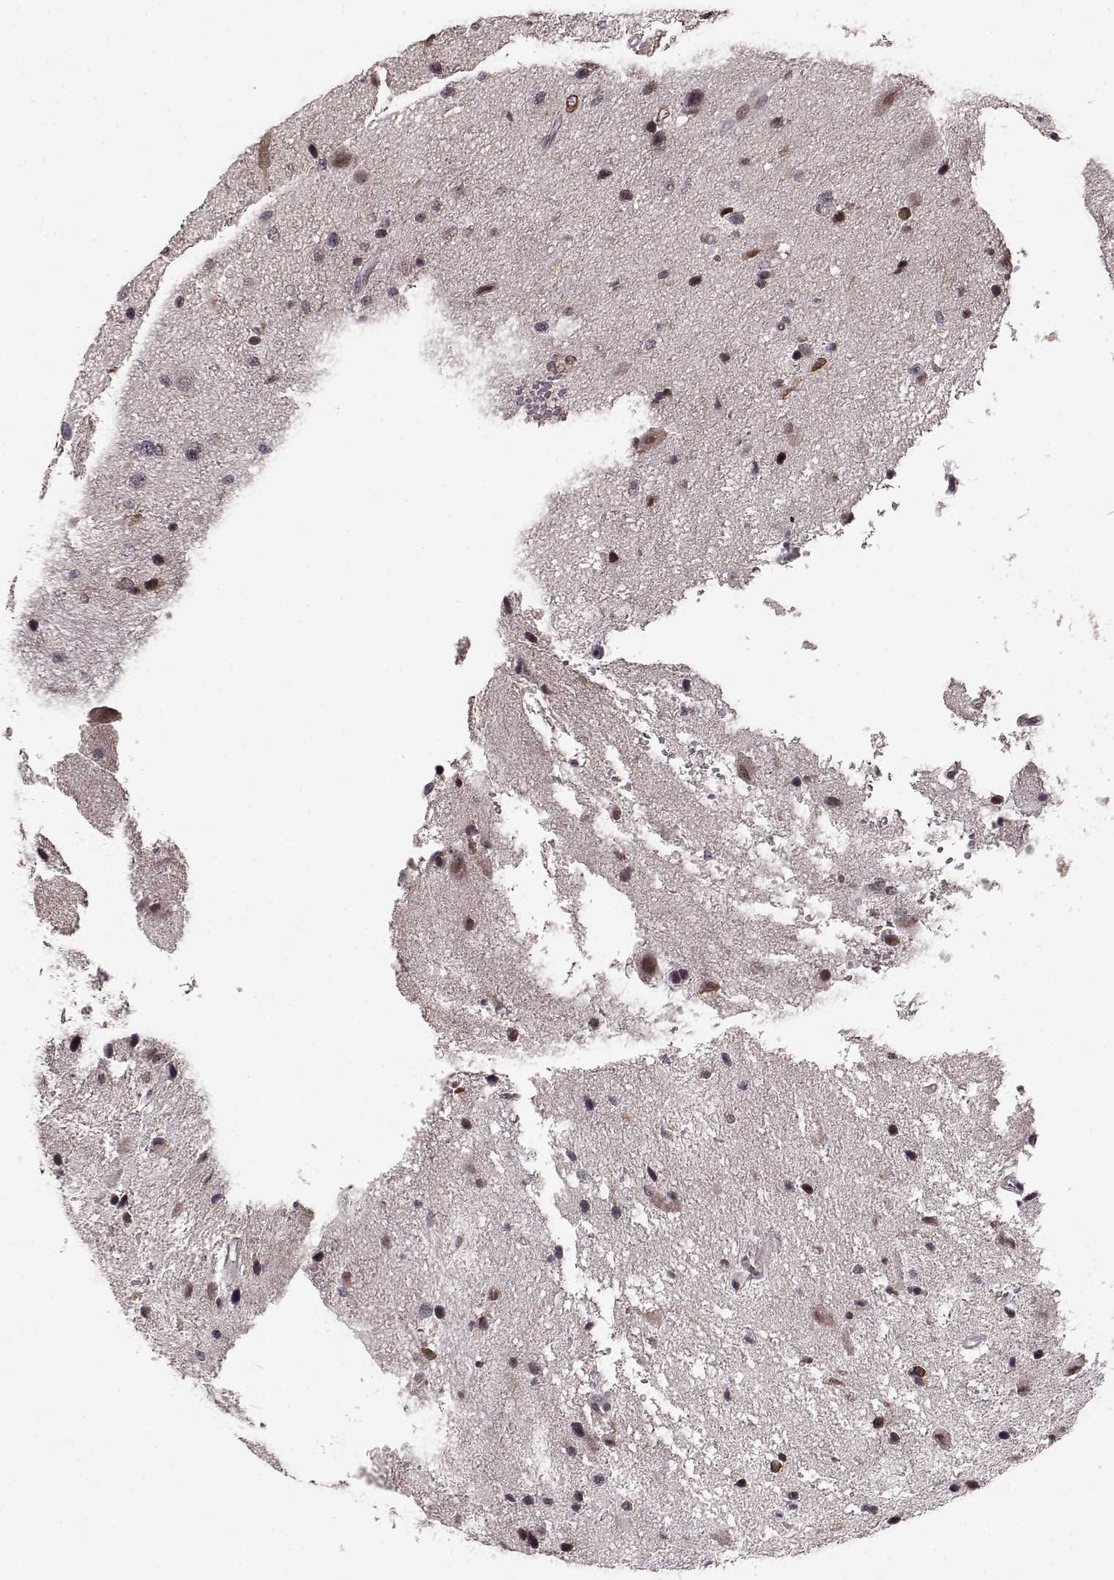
{"staining": {"intensity": "weak", "quantity": "25%-75%", "location": "cytoplasmic/membranous"}, "tissue": "glioma", "cell_type": "Tumor cells", "image_type": "cancer", "snomed": [{"axis": "morphology", "description": "Glioma, malignant, Low grade"}, {"axis": "topography", "description": "Brain"}], "caption": "Weak cytoplasmic/membranous staining is identified in about 25%-75% of tumor cells in glioma.", "gene": "ELOVL5", "patient": {"sex": "female", "age": 32}}